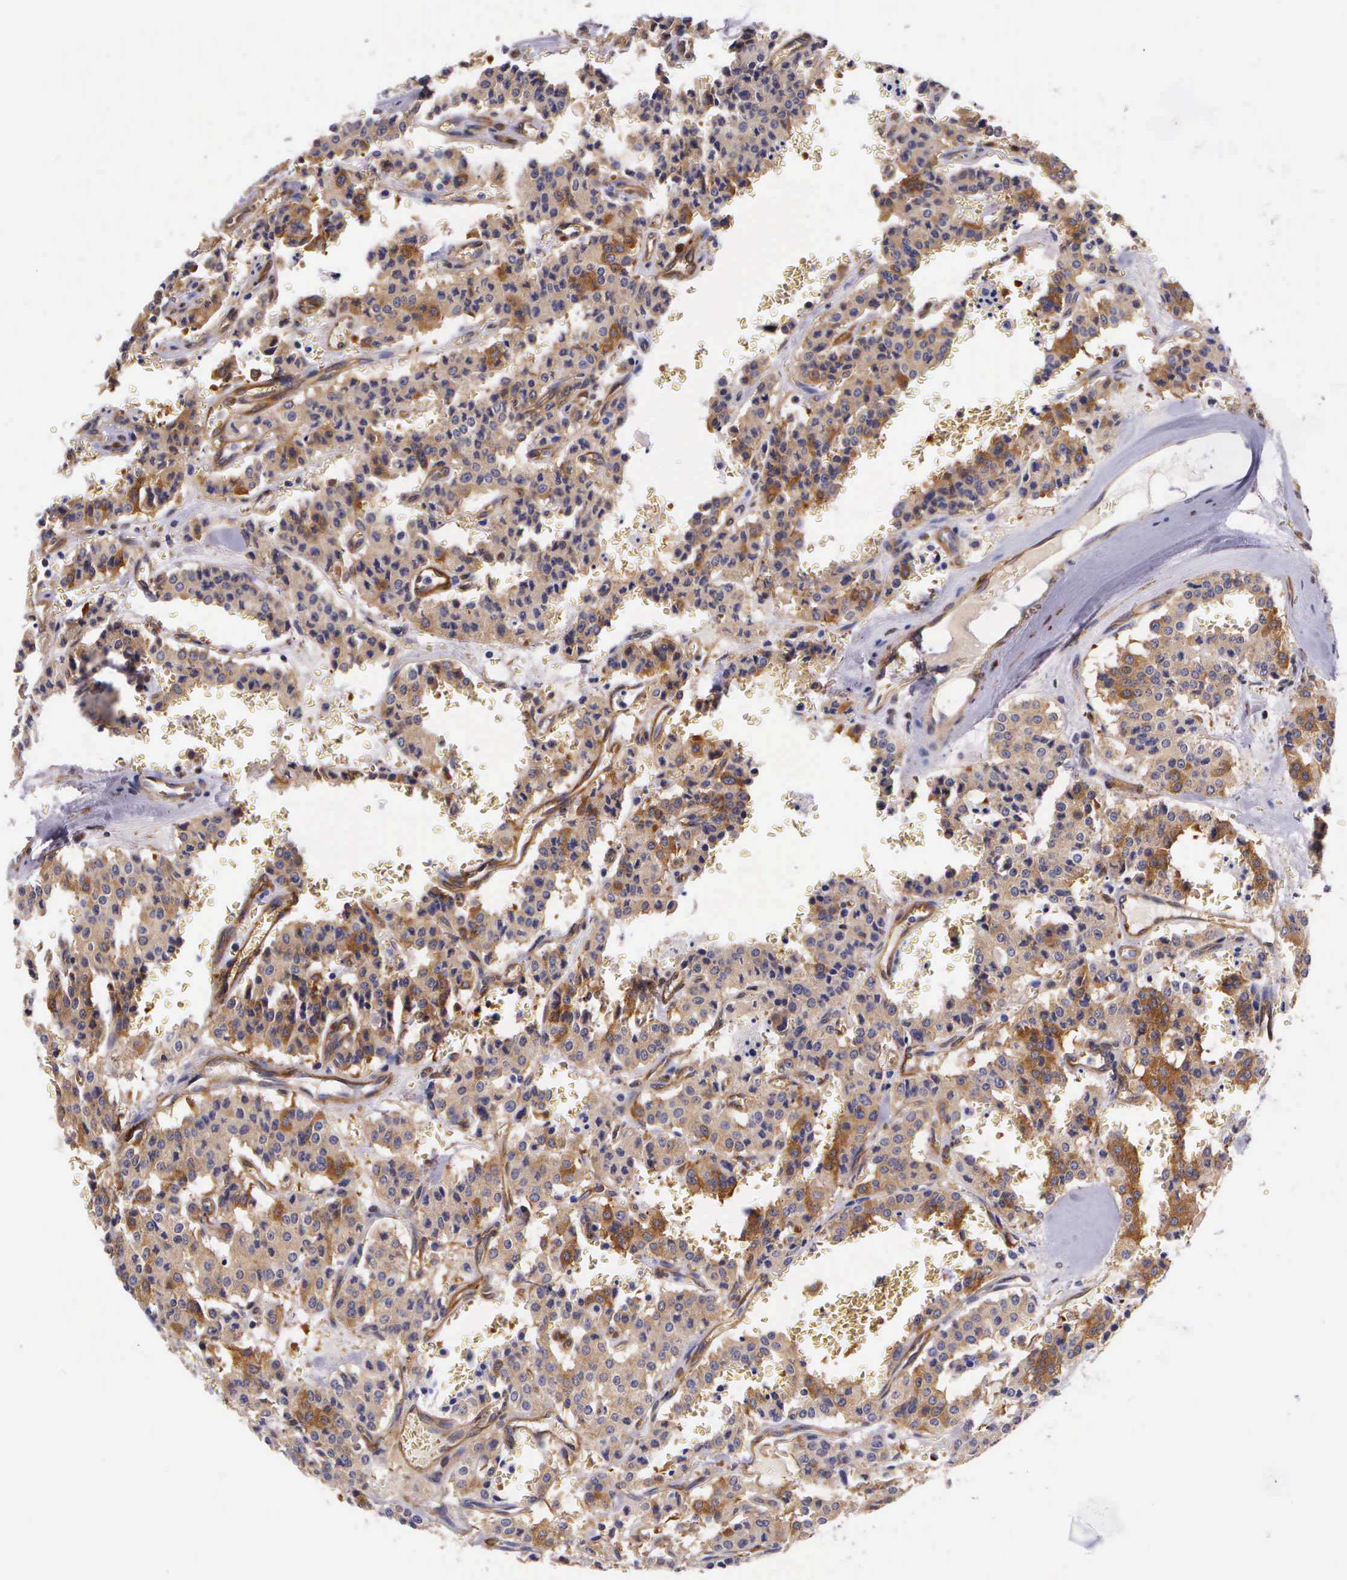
{"staining": {"intensity": "moderate", "quantity": ">75%", "location": "cytoplasmic/membranous"}, "tissue": "carcinoid", "cell_type": "Tumor cells", "image_type": "cancer", "snomed": [{"axis": "morphology", "description": "Carcinoid, malignant, NOS"}, {"axis": "topography", "description": "Bronchus"}], "caption": "The histopathology image reveals staining of carcinoid, revealing moderate cytoplasmic/membranous protein expression (brown color) within tumor cells. Immunohistochemistry stains the protein of interest in brown and the nuclei are stained blue.", "gene": "BCAR1", "patient": {"sex": "male", "age": 55}}